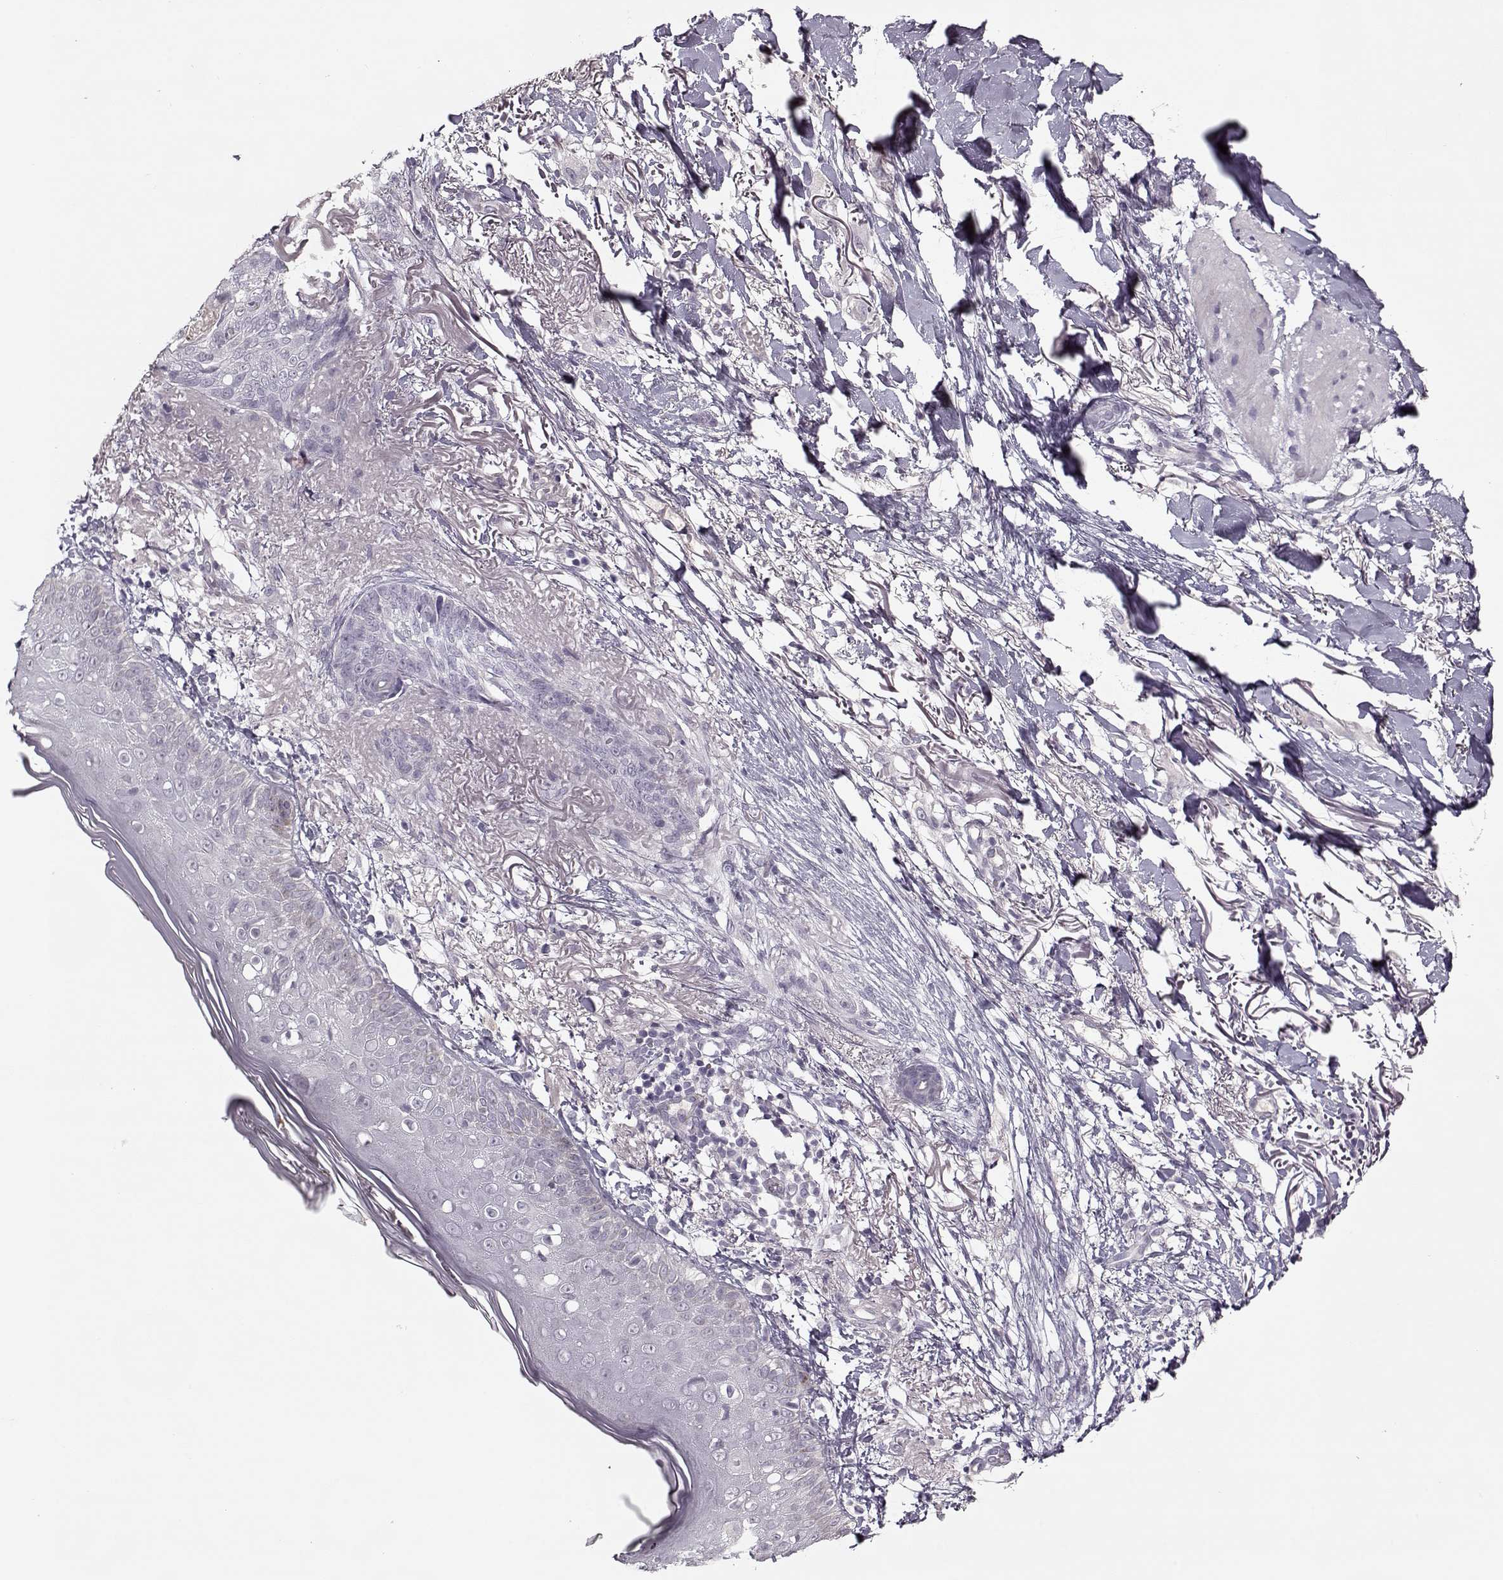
{"staining": {"intensity": "negative", "quantity": "none", "location": "none"}, "tissue": "skin cancer", "cell_type": "Tumor cells", "image_type": "cancer", "snomed": [{"axis": "morphology", "description": "Normal tissue, NOS"}, {"axis": "morphology", "description": "Basal cell carcinoma"}, {"axis": "topography", "description": "Skin"}], "caption": "Tumor cells are negative for protein expression in human basal cell carcinoma (skin).", "gene": "KRT9", "patient": {"sex": "male", "age": 84}}